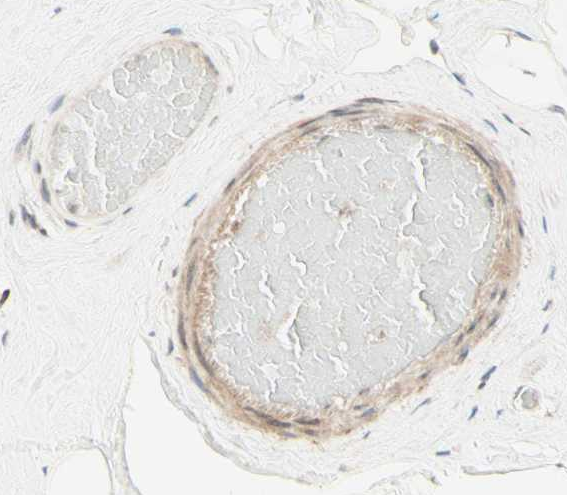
{"staining": {"intensity": "weak", "quantity": "25%-75%", "location": "cytoplasmic/membranous"}, "tissue": "breast", "cell_type": "Adipocytes", "image_type": "normal", "snomed": [{"axis": "morphology", "description": "Normal tissue, NOS"}, {"axis": "topography", "description": "Breast"}], "caption": "Immunohistochemical staining of normal human breast exhibits weak cytoplasmic/membranous protein expression in about 25%-75% of adipocytes. The staining was performed using DAB to visualize the protein expression in brown, while the nuclei were stained in blue with hematoxylin (Magnification: 20x).", "gene": "ZW10", "patient": {"sex": "female", "age": 75}}